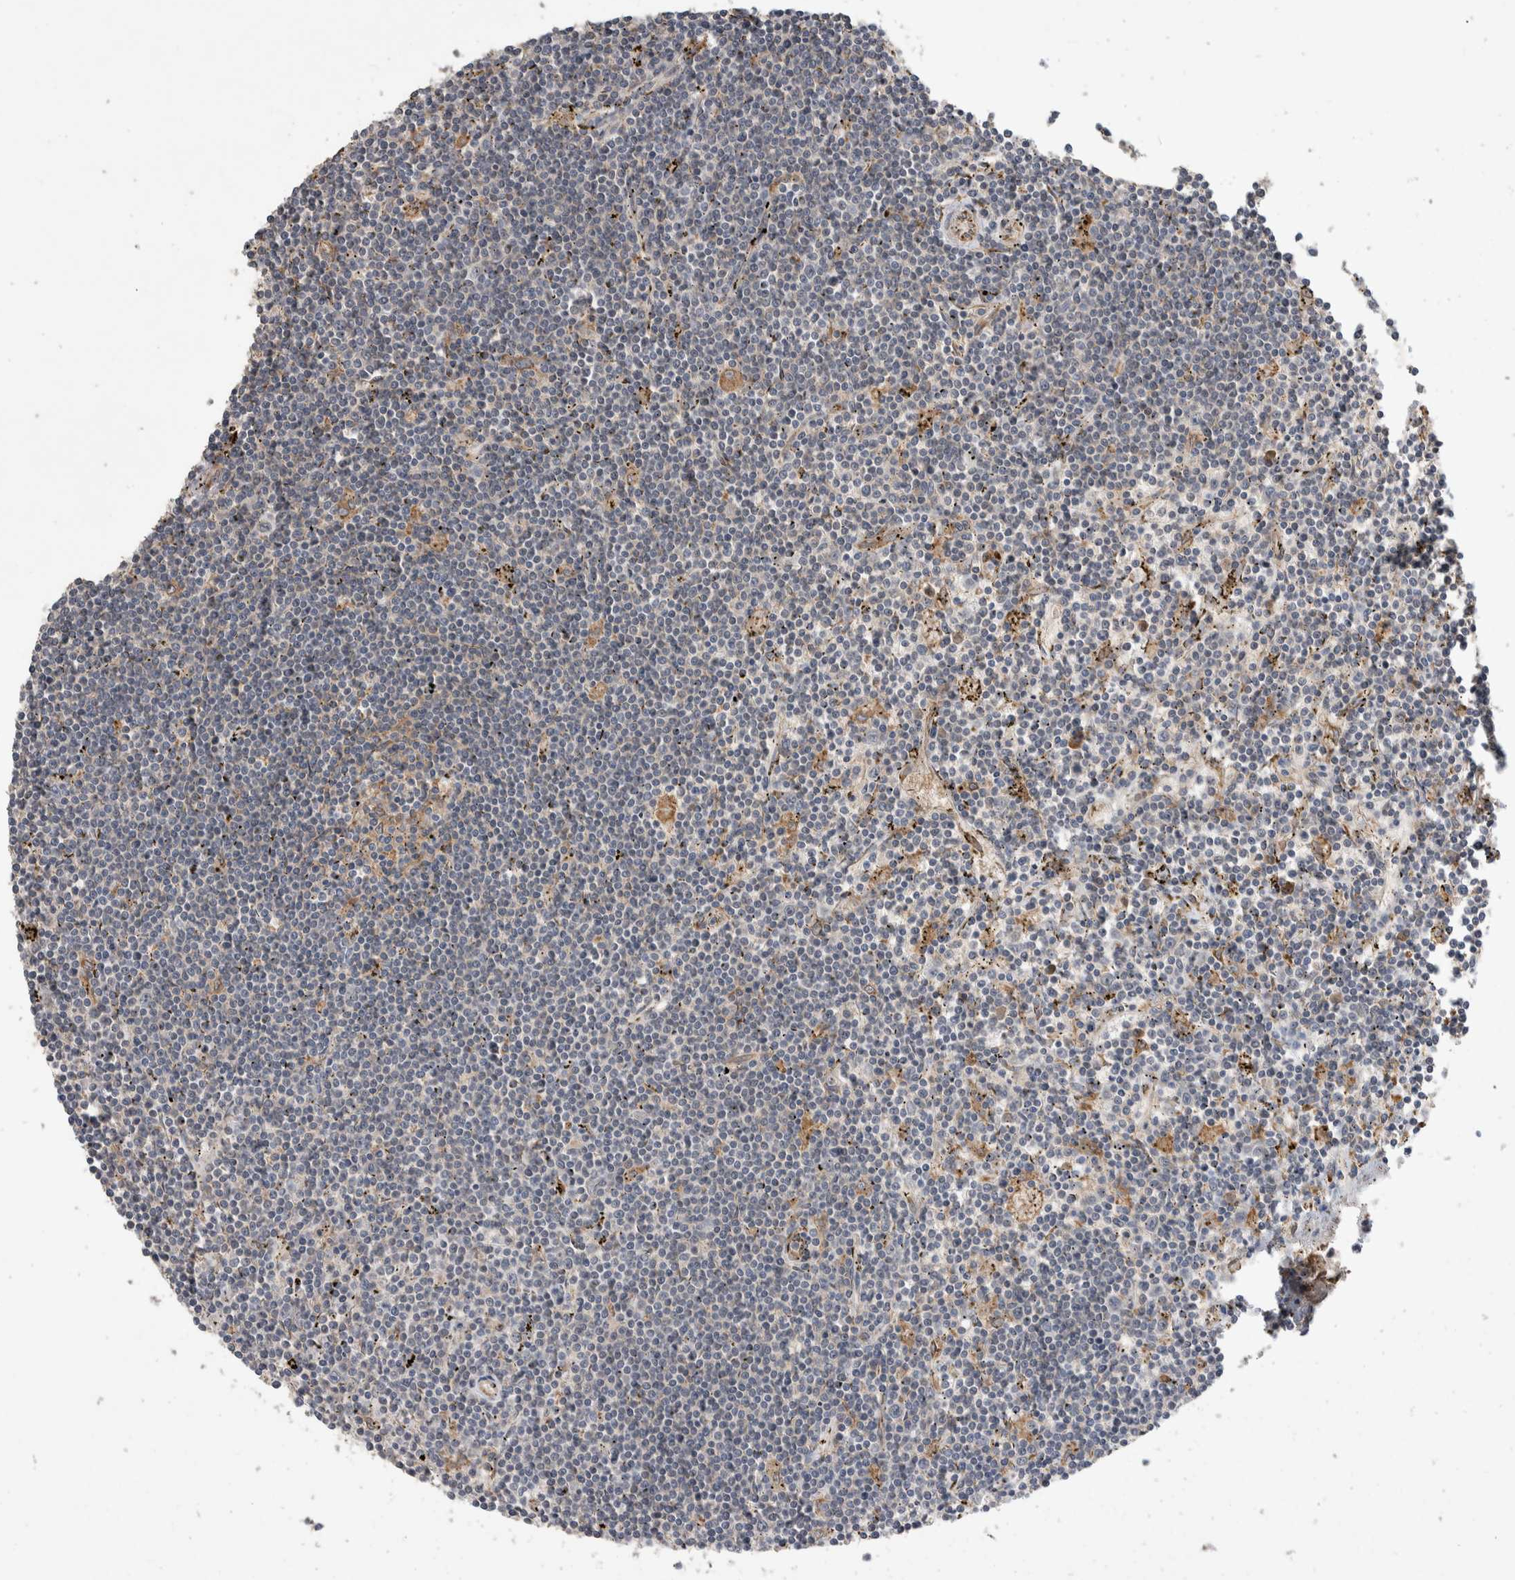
{"staining": {"intensity": "weak", "quantity": "<25%", "location": "cytoplasmic/membranous"}, "tissue": "lymphoma", "cell_type": "Tumor cells", "image_type": "cancer", "snomed": [{"axis": "morphology", "description": "Malignant lymphoma, non-Hodgkin's type, Low grade"}, {"axis": "topography", "description": "Spleen"}], "caption": "A photomicrograph of human lymphoma is negative for staining in tumor cells.", "gene": "PRDM4", "patient": {"sex": "male", "age": 76}}